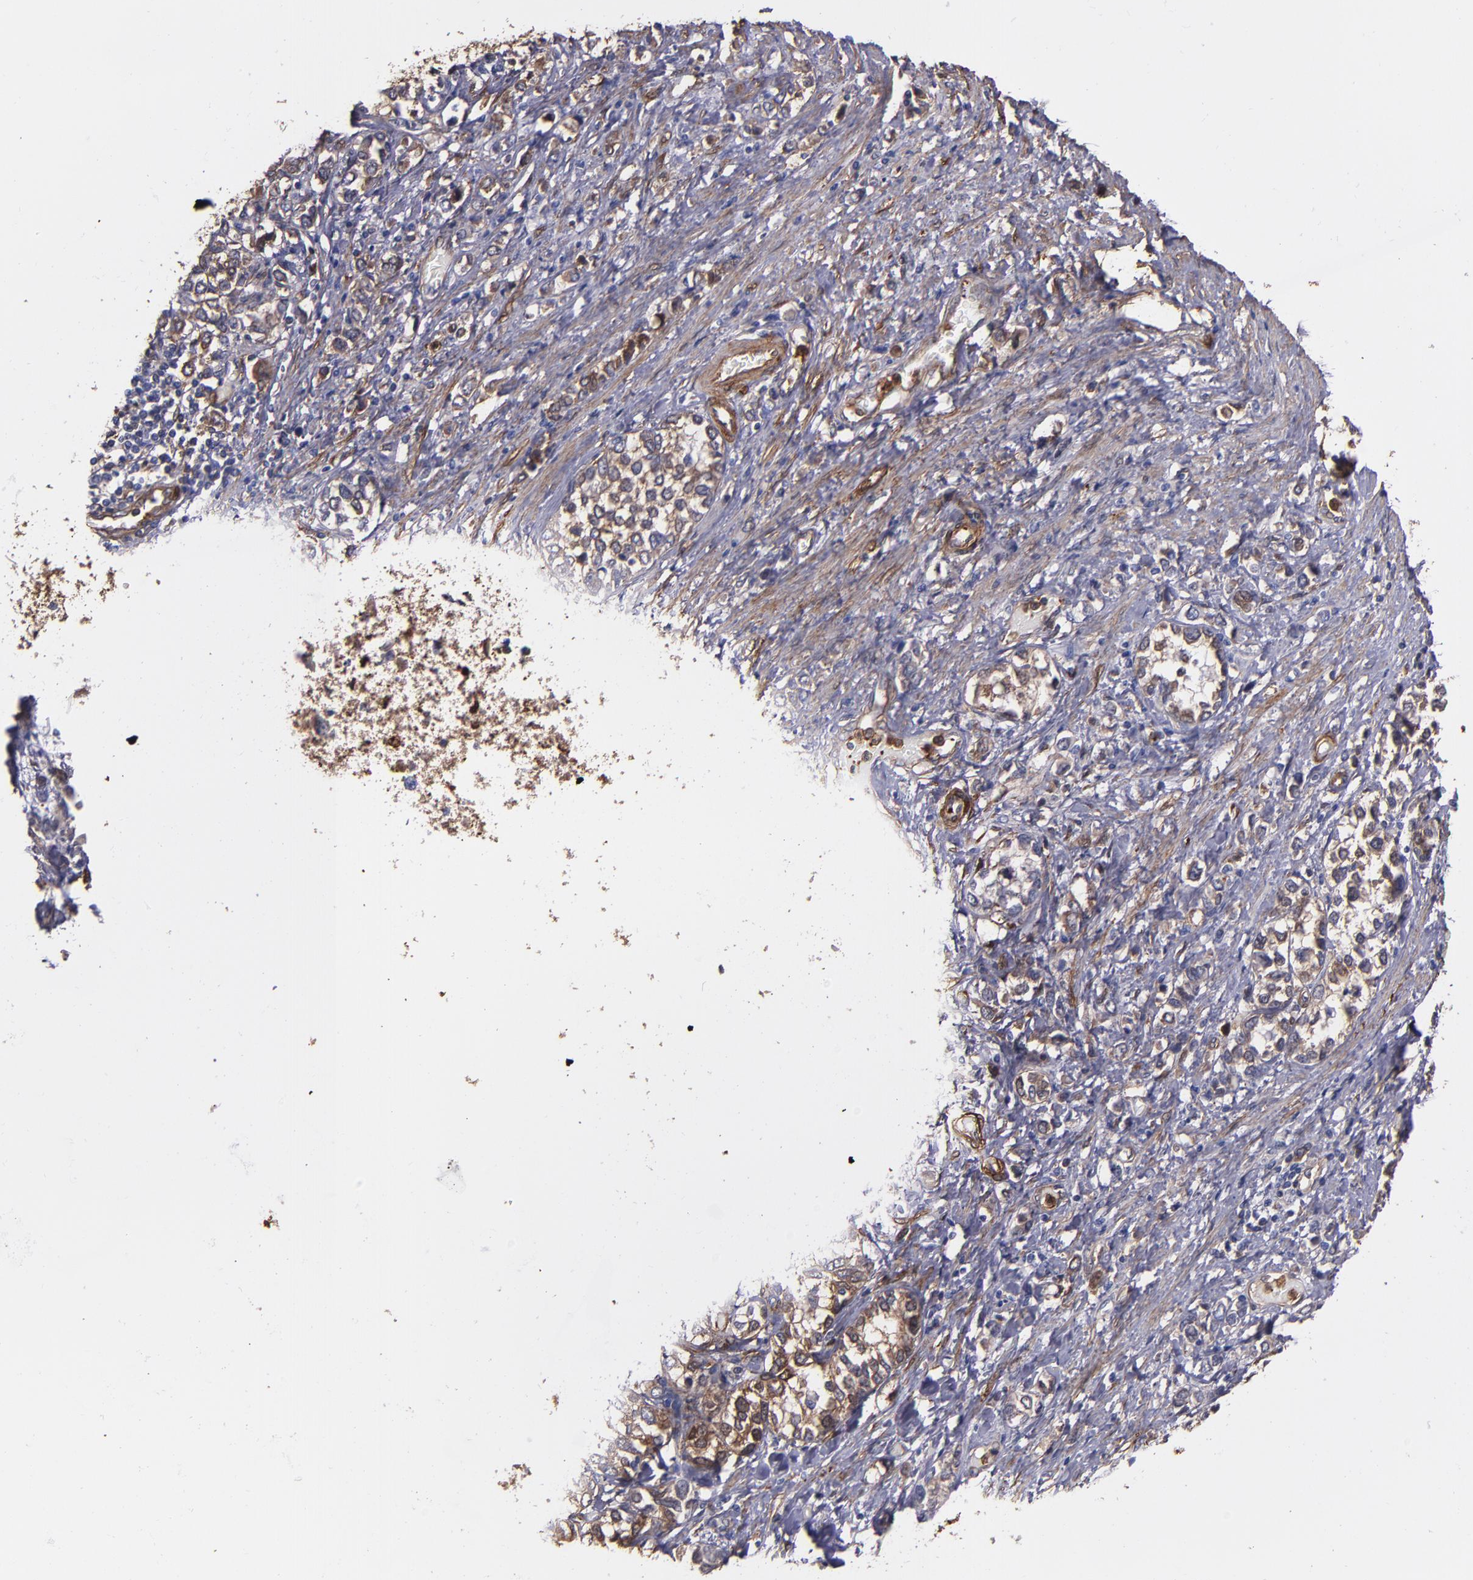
{"staining": {"intensity": "weak", "quantity": "25%-75%", "location": "cytoplasmic/membranous"}, "tissue": "stomach cancer", "cell_type": "Tumor cells", "image_type": "cancer", "snomed": [{"axis": "morphology", "description": "Adenocarcinoma, NOS"}, {"axis": "topography", "description": "Stomach, upper"}], "caption": "This photomicrograph exhibits immunohistochemistry staining of adenocarcinoma (stomach), with low weak cytoplasmic/membranous positivity in approximately 25%-75% of tumor cells.", "gene": "VCL", "patient": {"sex": "male", "age": 76}}